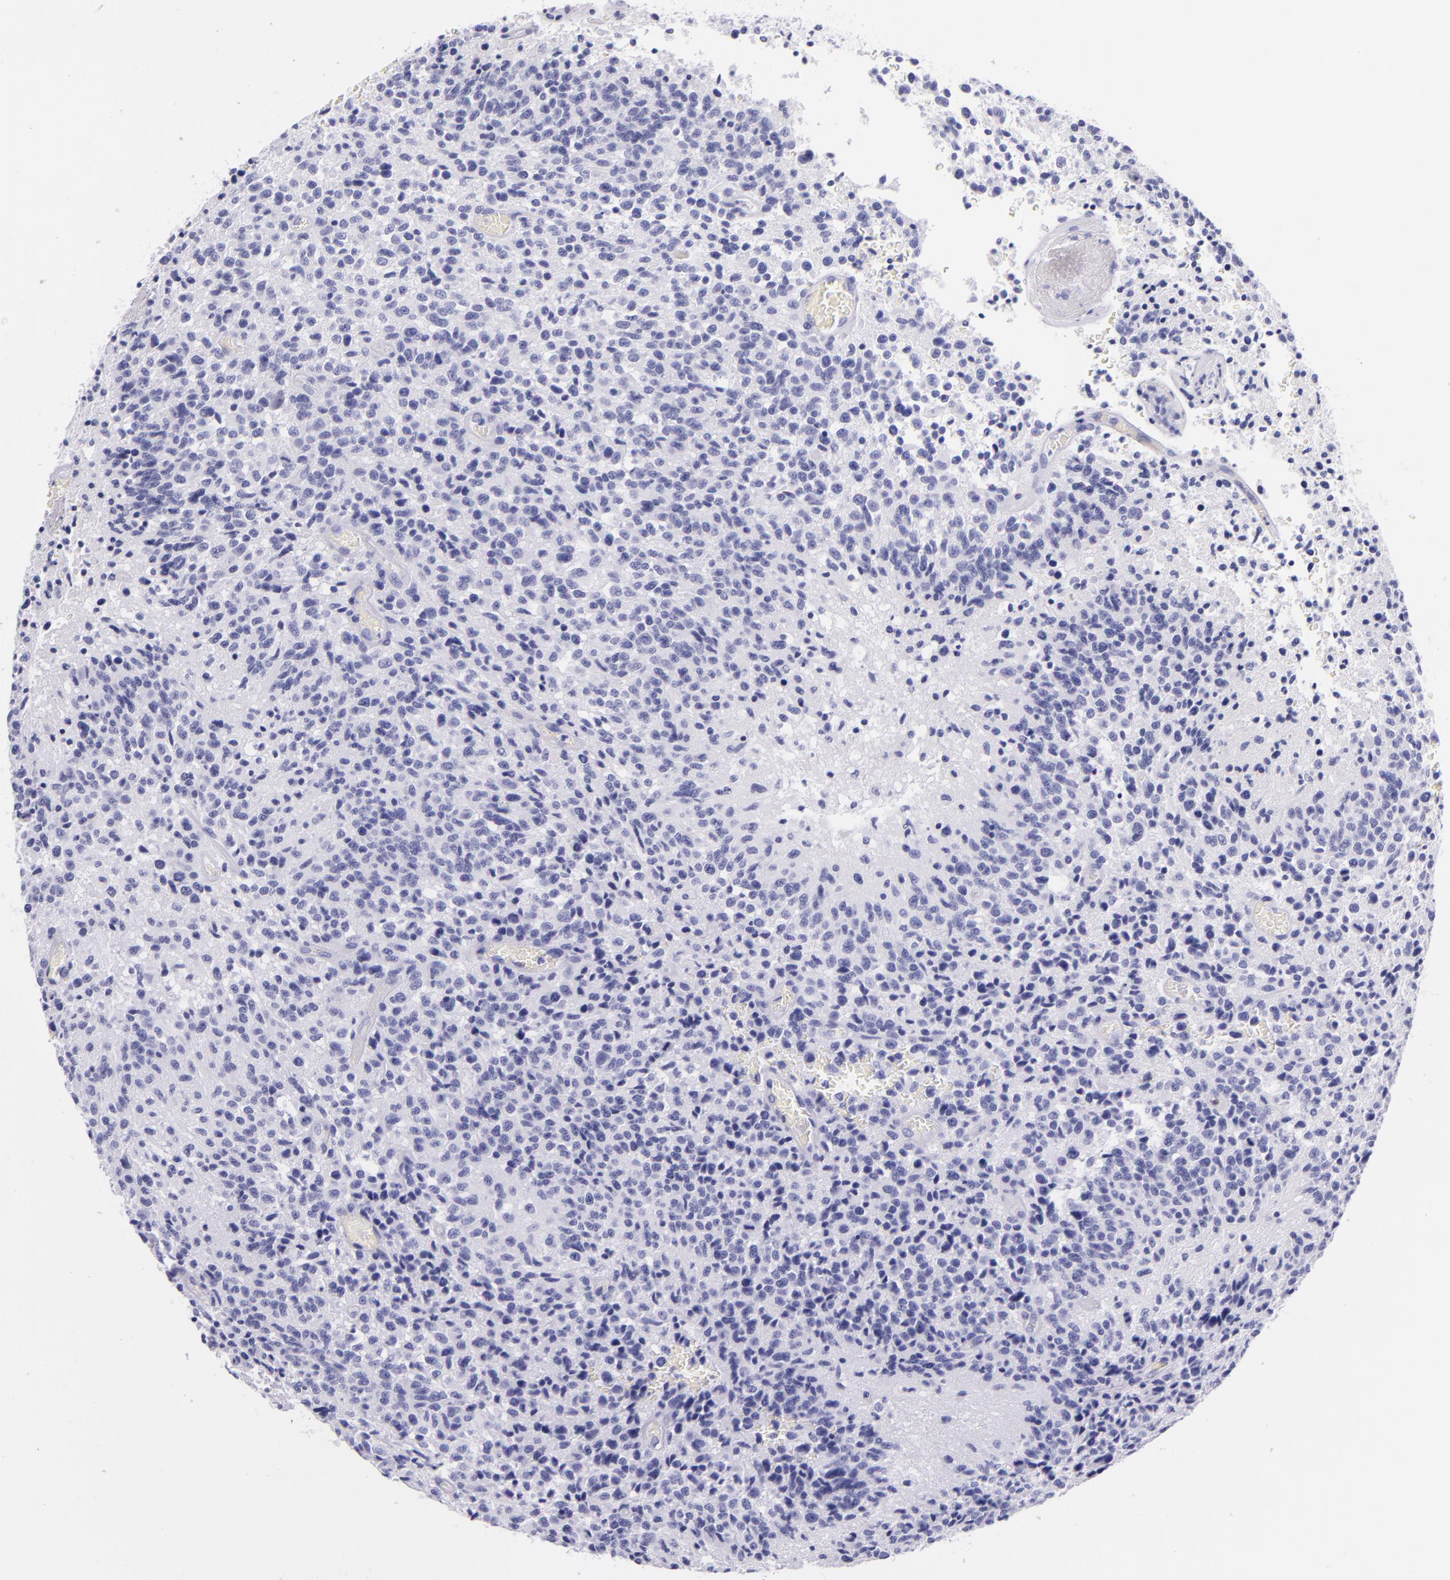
{"staining": {"intensity": "negative", "quantity": "none", "location": "none"}, "tissue": "glioma", "cell_type": "Tumor cells", "image_type": "cancer", "snomed": [{"axis": "morphology", "description": "Glioma, malignant, High grade"}, {"axis": "topography", "description": "Brain"}], "caption": "Immunohistochemistry of malignant high-grade glioma shows no positivity in tumor cells.", "gene": "SFTPB", "patient": {"sex": "male", "age": 36}}